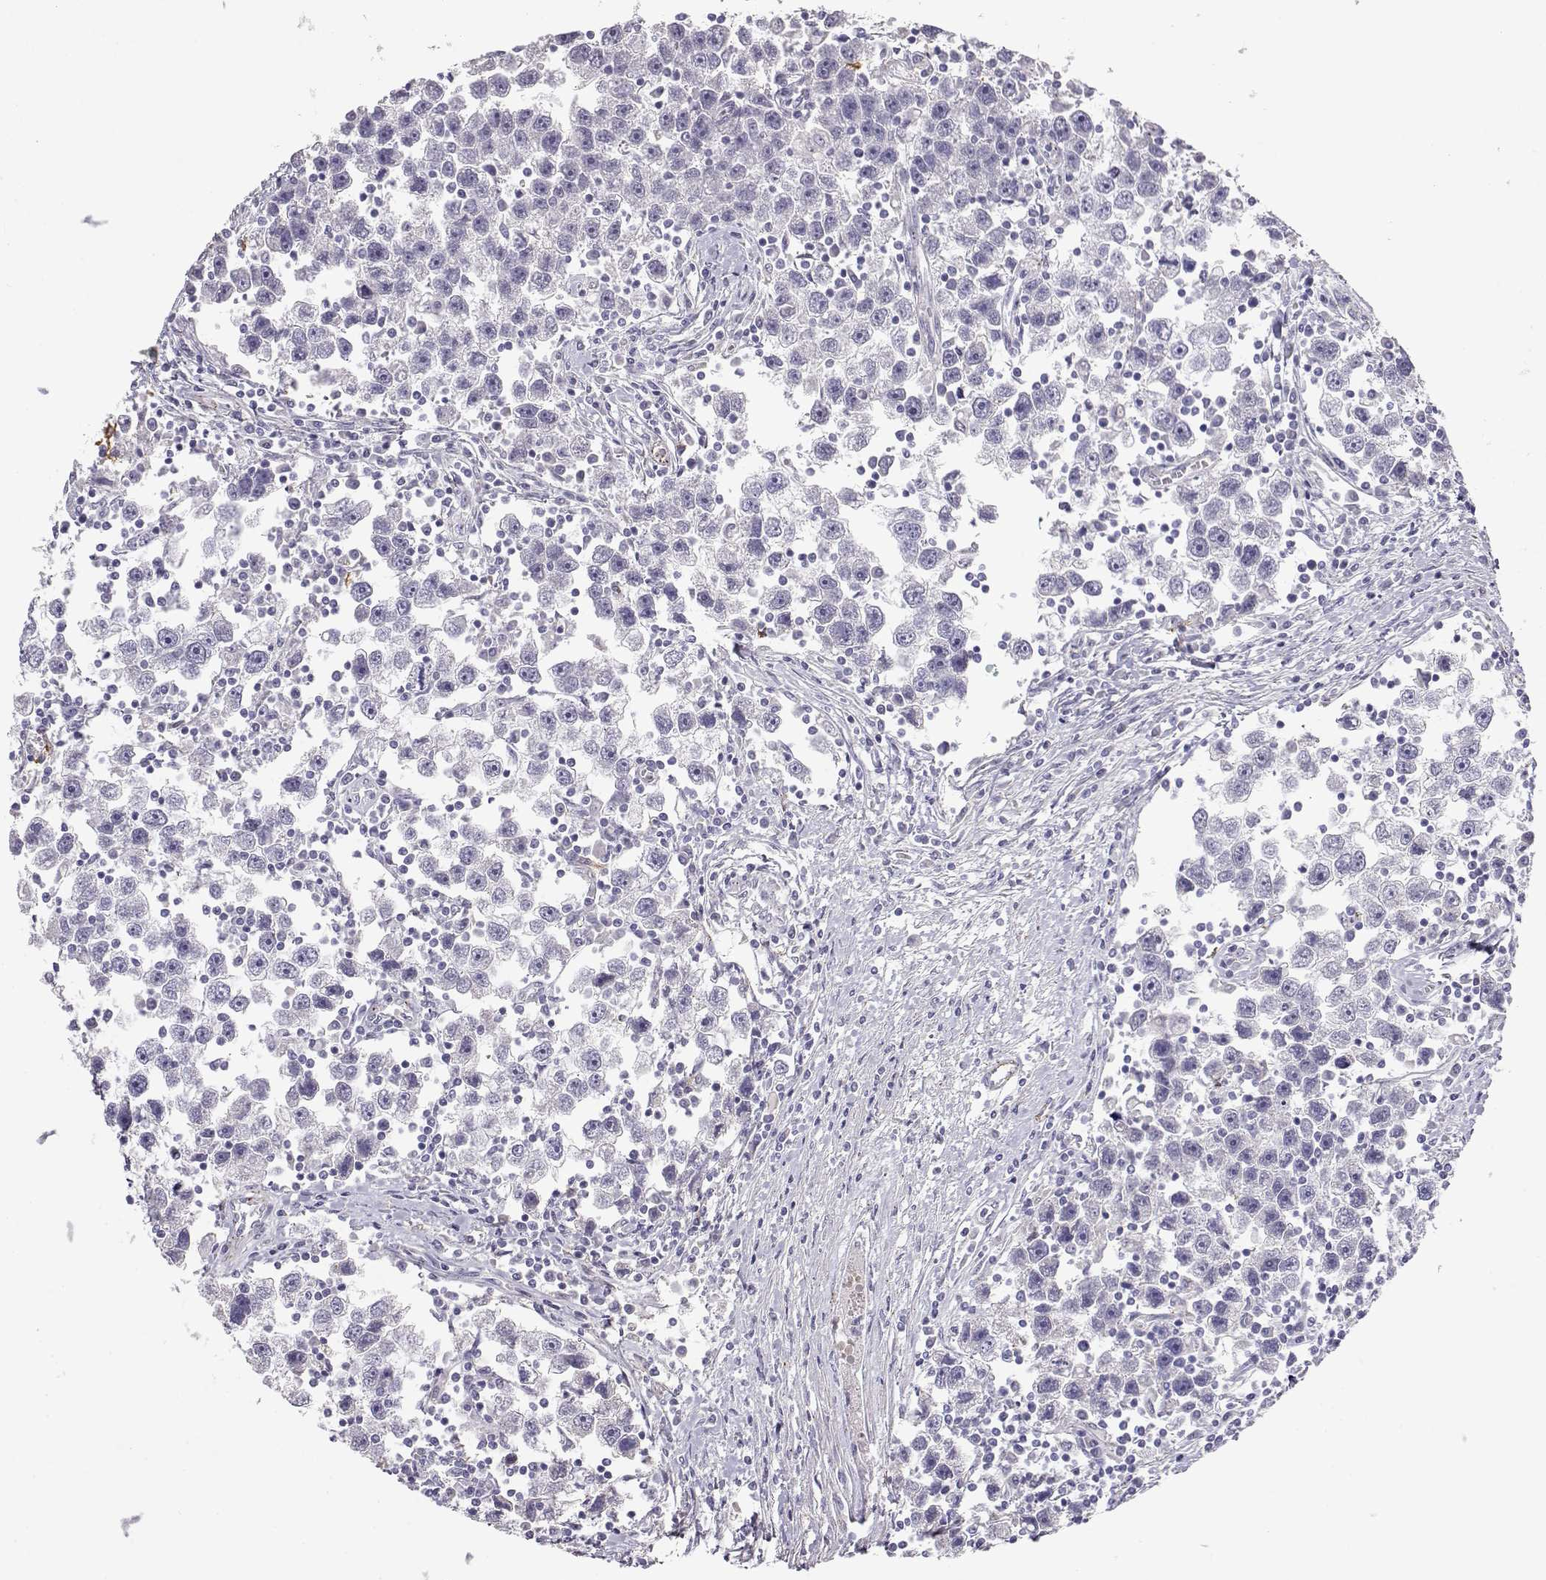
{"staining": {"intensity": "negative", "quantity": "none", "location": "none"}, "tissue": "testis cancer", "cell_type": "Tumor cells", "image_type": "cancer", "snomed": [{"axis": "morphology", "description": "Seminoma, NOS"}, {"axis": "topography", "description": "Testis"}], "caption": "Tumor cells are negative for brown protein staining in testis cancer.", "gene": "ENDOU", "patient": {"sex": "male", "age": 30}}